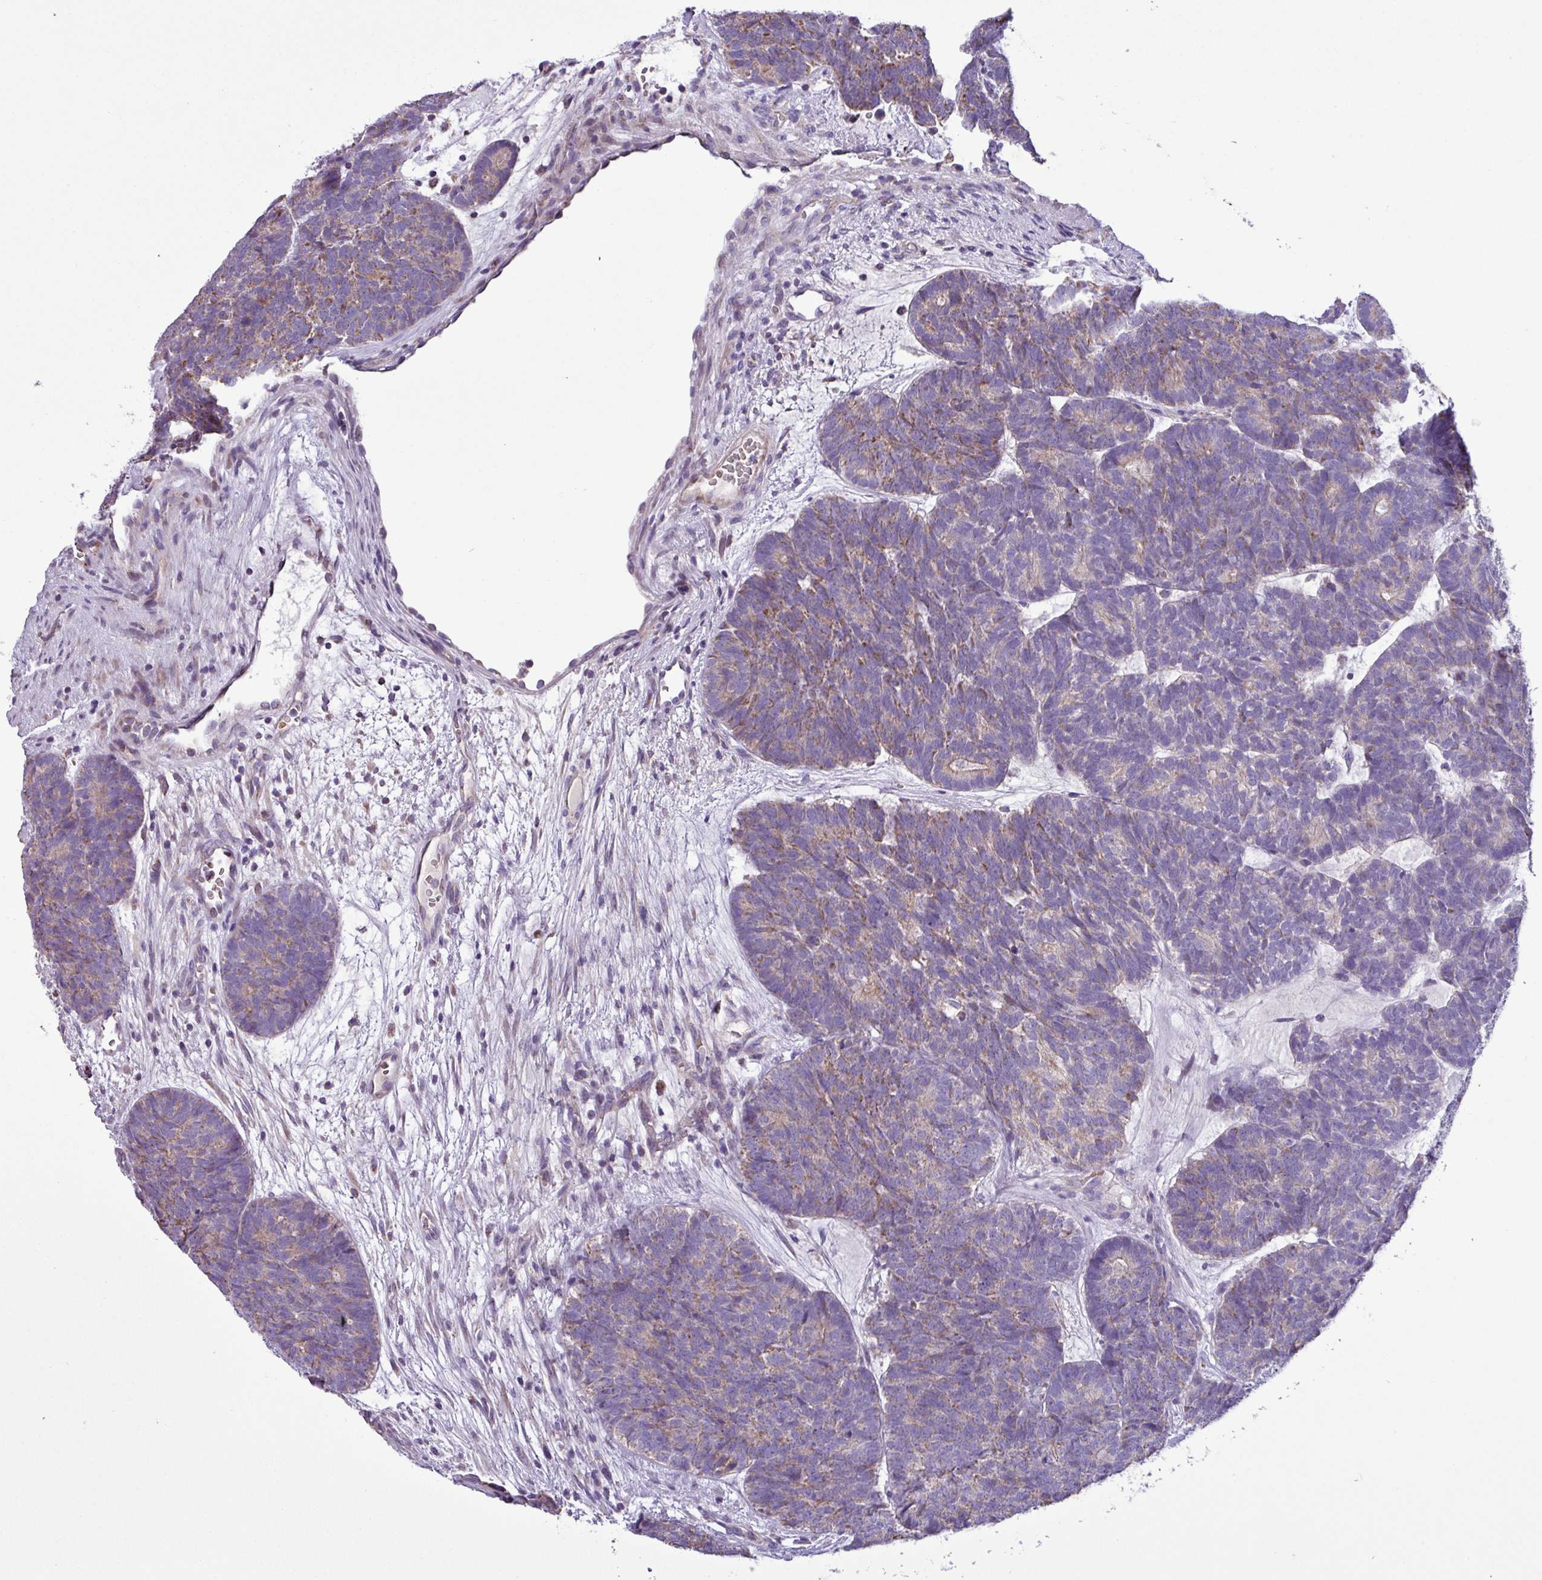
{"staining": {"intensity": "moderate", "quantity": "<25%", "location": "cytoplasmic/membranous"}, "tissue": "head and neck cancer", "cell_type": "Tumor cells", "image_type": "cancer", "snomed": [{"axis": "morphology", "description": "Adenocarcinoma, NOS"}, {"axis": "topography", "description": "Head-Neck"}], "caption": "An immunohistochemistry (IHC) image of tumor tissue is shown. Protein staining in brown shows moderate cytoplasmic/membranous positivity in head and neck adenocarcinoma within tumor cells.", "gene": "FAM183A", "patient": {"sex": "female", "age": 81}}